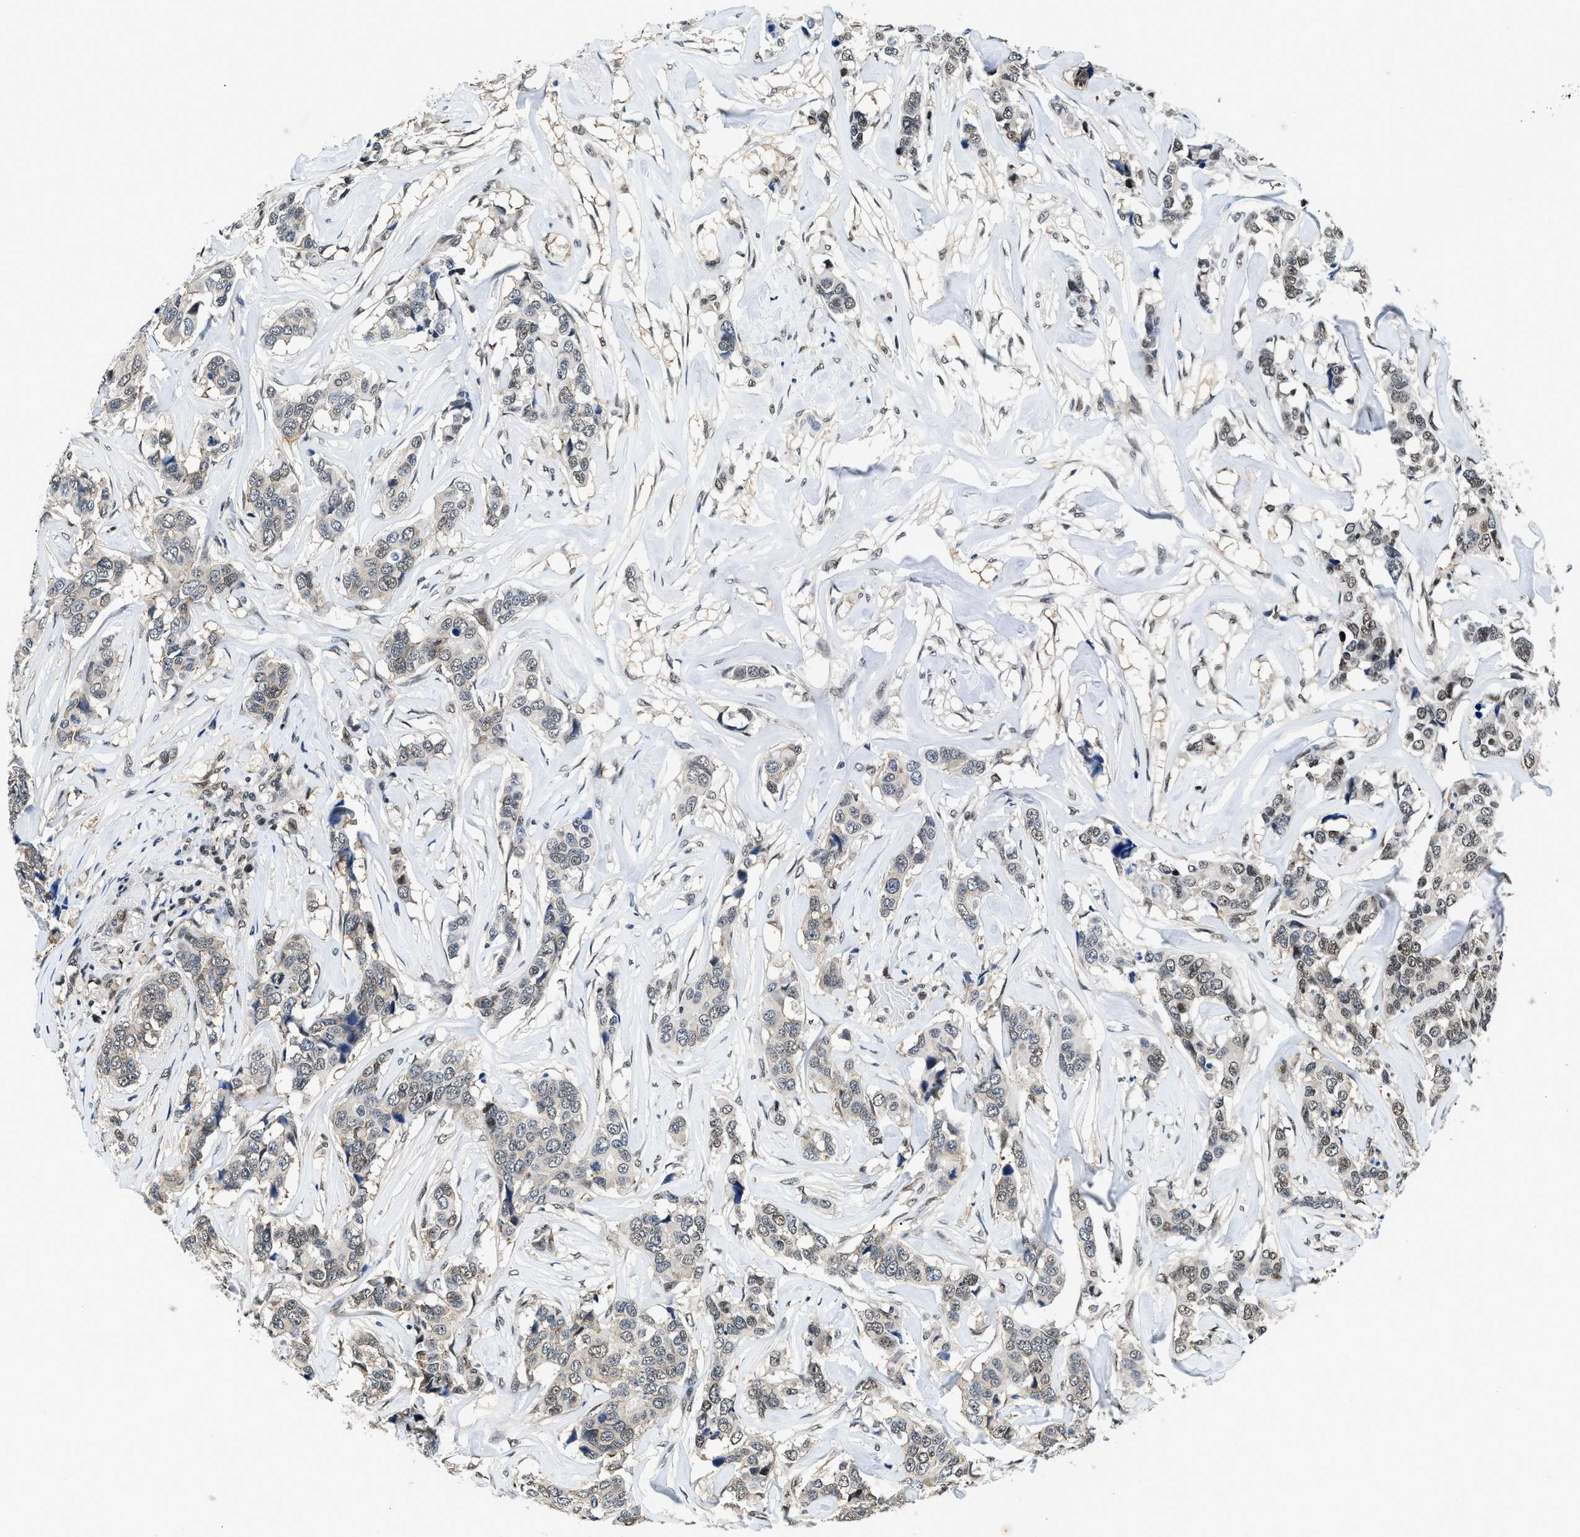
{"staining": {"intensity": "moderate", "quantity": "25%-75%", "location": "nuclear"}, "tissue": "breast cancer", "cell_type": "Tumor cells", "image_type": "cancer", "snomed": [{"axis": "morphology", "description": "Lobular carcinoma"}, {"axis": "topography", "description": "Breast"}], "caption": "This photomicrograph reveals immunohistochemistry staining of lobular carcinoma (breast), with medium moderate nuclear expression in approximately 25%-75% of tumor cells.", "gene": "HNRNPH2", "patient": {"sex": "female", "age": 59}}